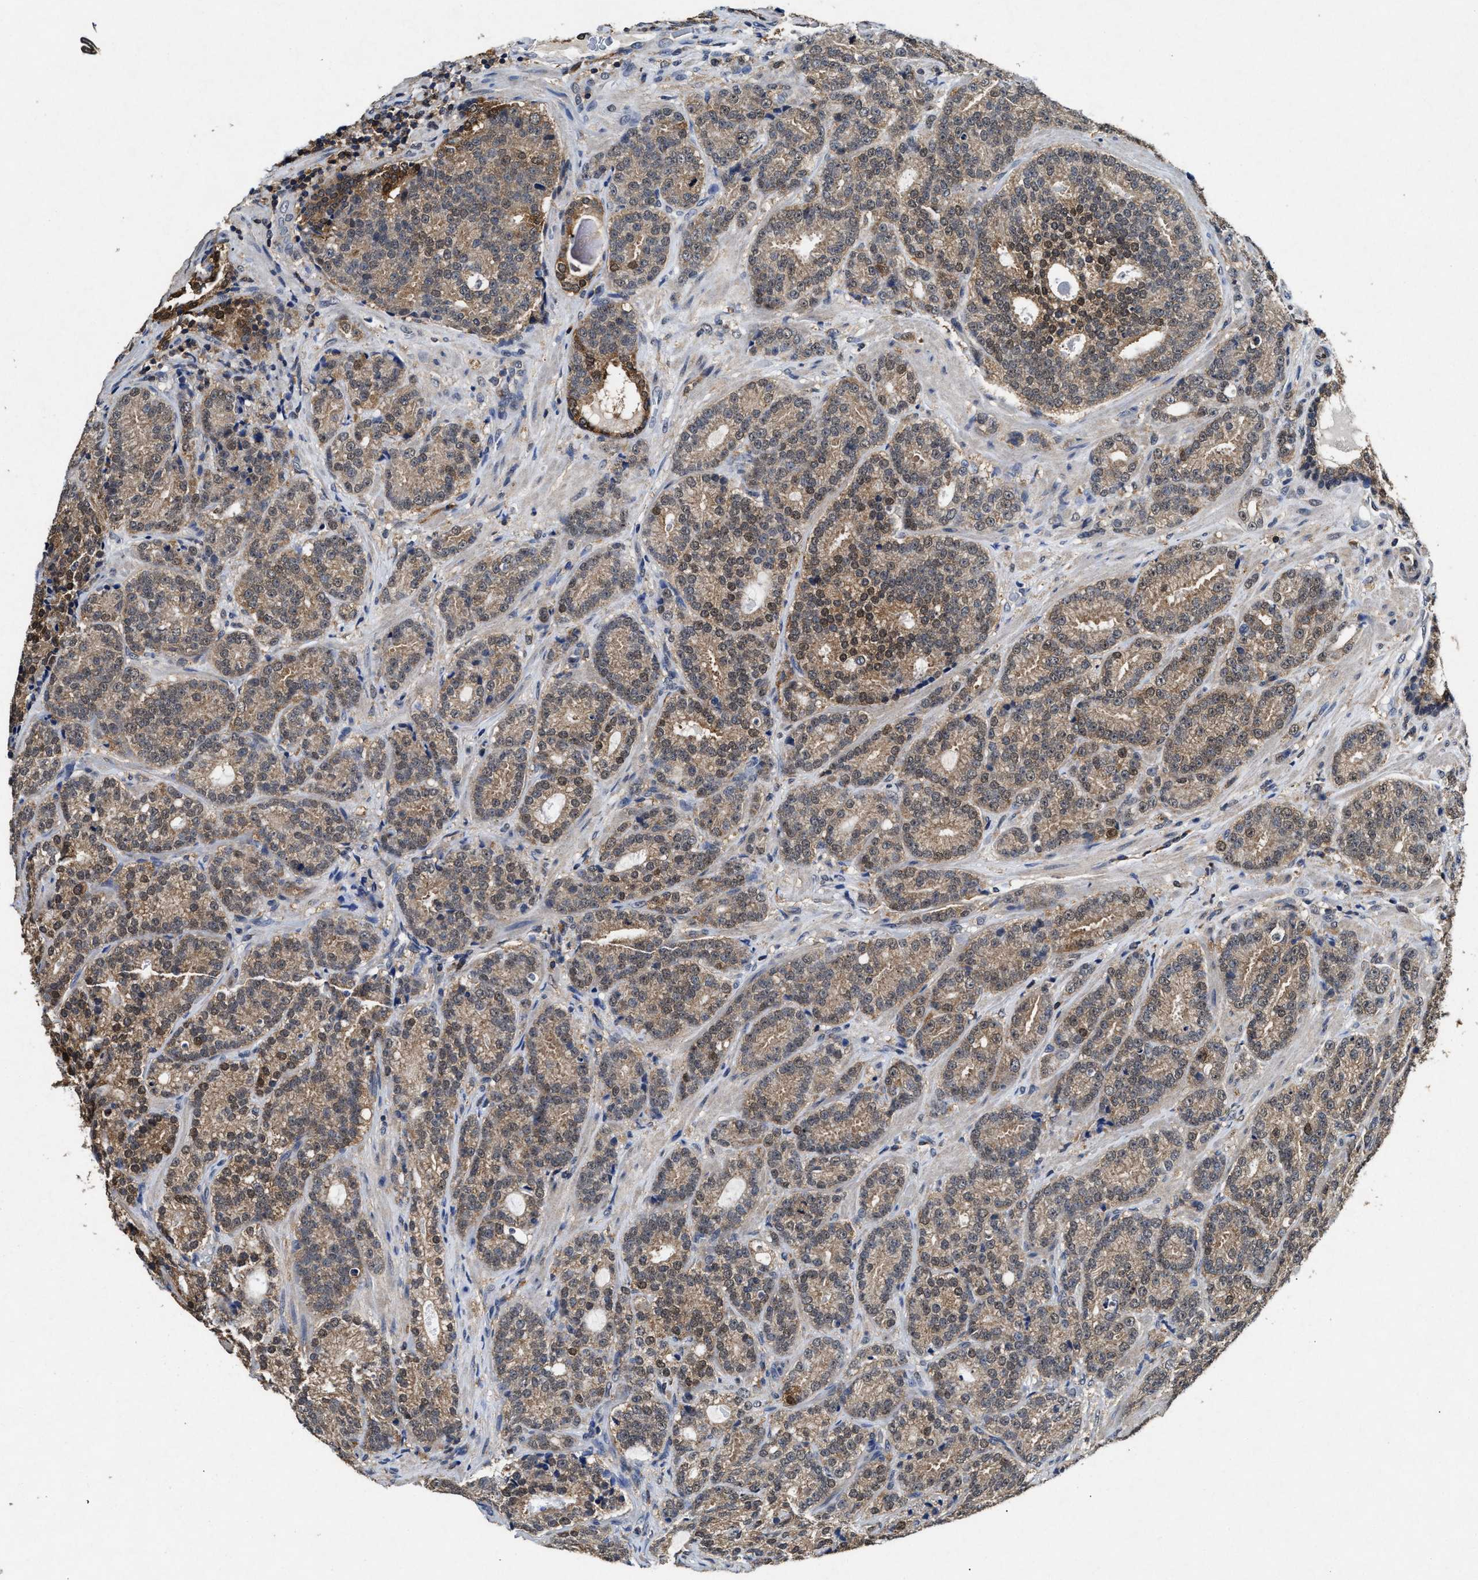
{"staining": {"intensity": "moderate", "quantity": ">75%", "location": "cytoplasmic/membranous,nuclear"}, "tissue": "prostate cancer", "cell_type": "Tumor cells", "image_type": "cancer", "snomed": [{"axis": "morphology", "description": "Adenocarcinoma, High grade"}, {"axis": "topography", "description": "Prostate"}], "caption": "High-power microscopy captured an IHC photomicrograph of prostate adenocarcinoma (high-grade), revealing moderate cytoplasmic/membranous and nuclear positivity in about >75% of tumor cells.", "gene": "ACAT2", "patient": {"sex": "male", "age": 61}}